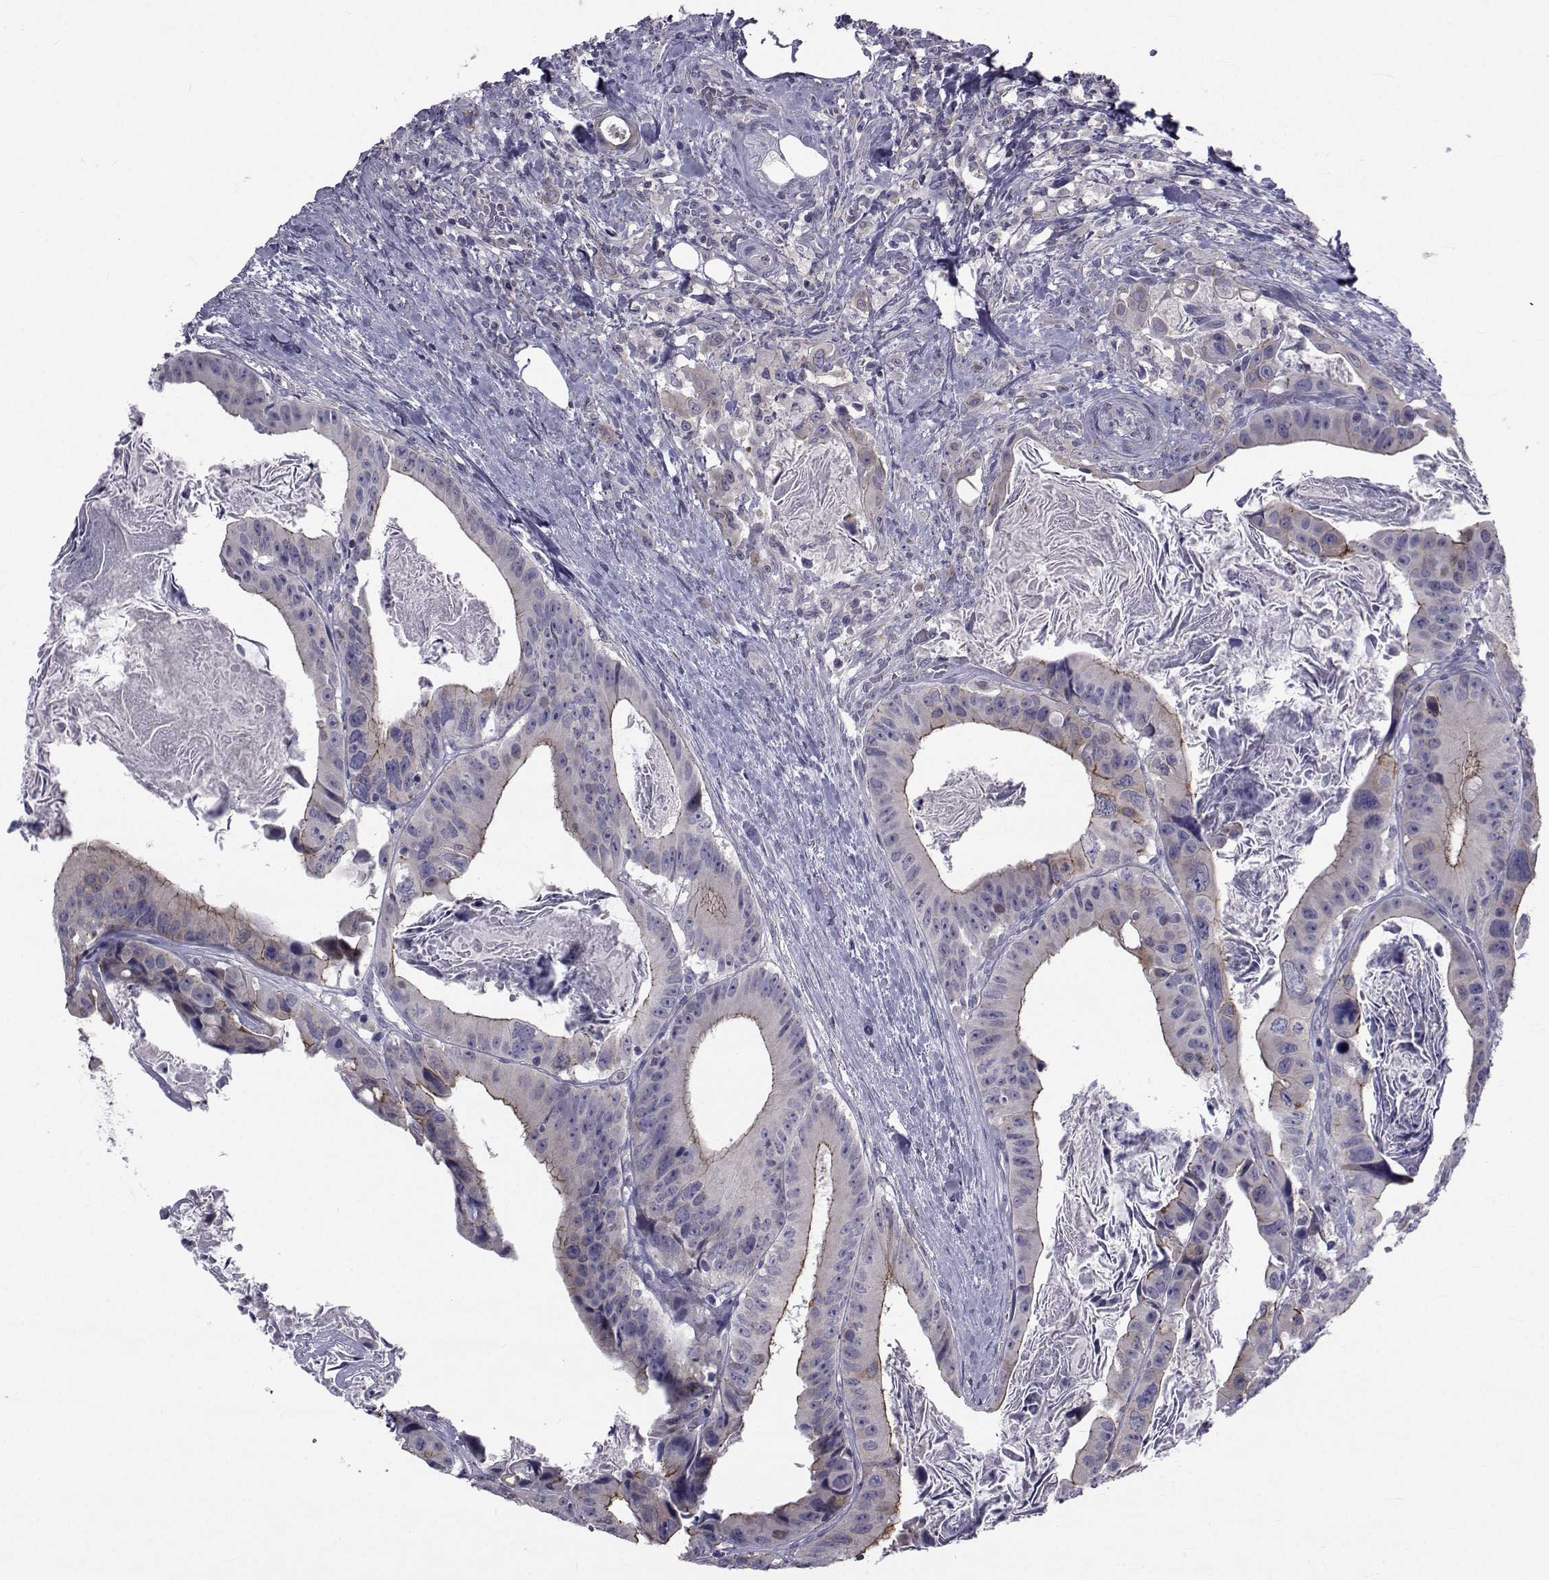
{"staining": {"intensity": "strong", "quantity": "<25%", "location": "cytoplasmic/membranous"}, "tissue": "colorectal cancer", "cell_type": "Tumor cells", "image_type": "cancer", "snomed": [{"axis": "morphology", "description": "Adenocarcinoma, NOS"}, {"axis": "topography", "description": "Rectum"}], "caption": "A brown stain shows strong cytoplasmic/membranous positivity of a protein in human colorectal cancer (adenocarcinoma) tumor cells. Nuclei are stained in blue.", "gene": "SLC30A10", "patient": {"sex": "male", "age": 64}}